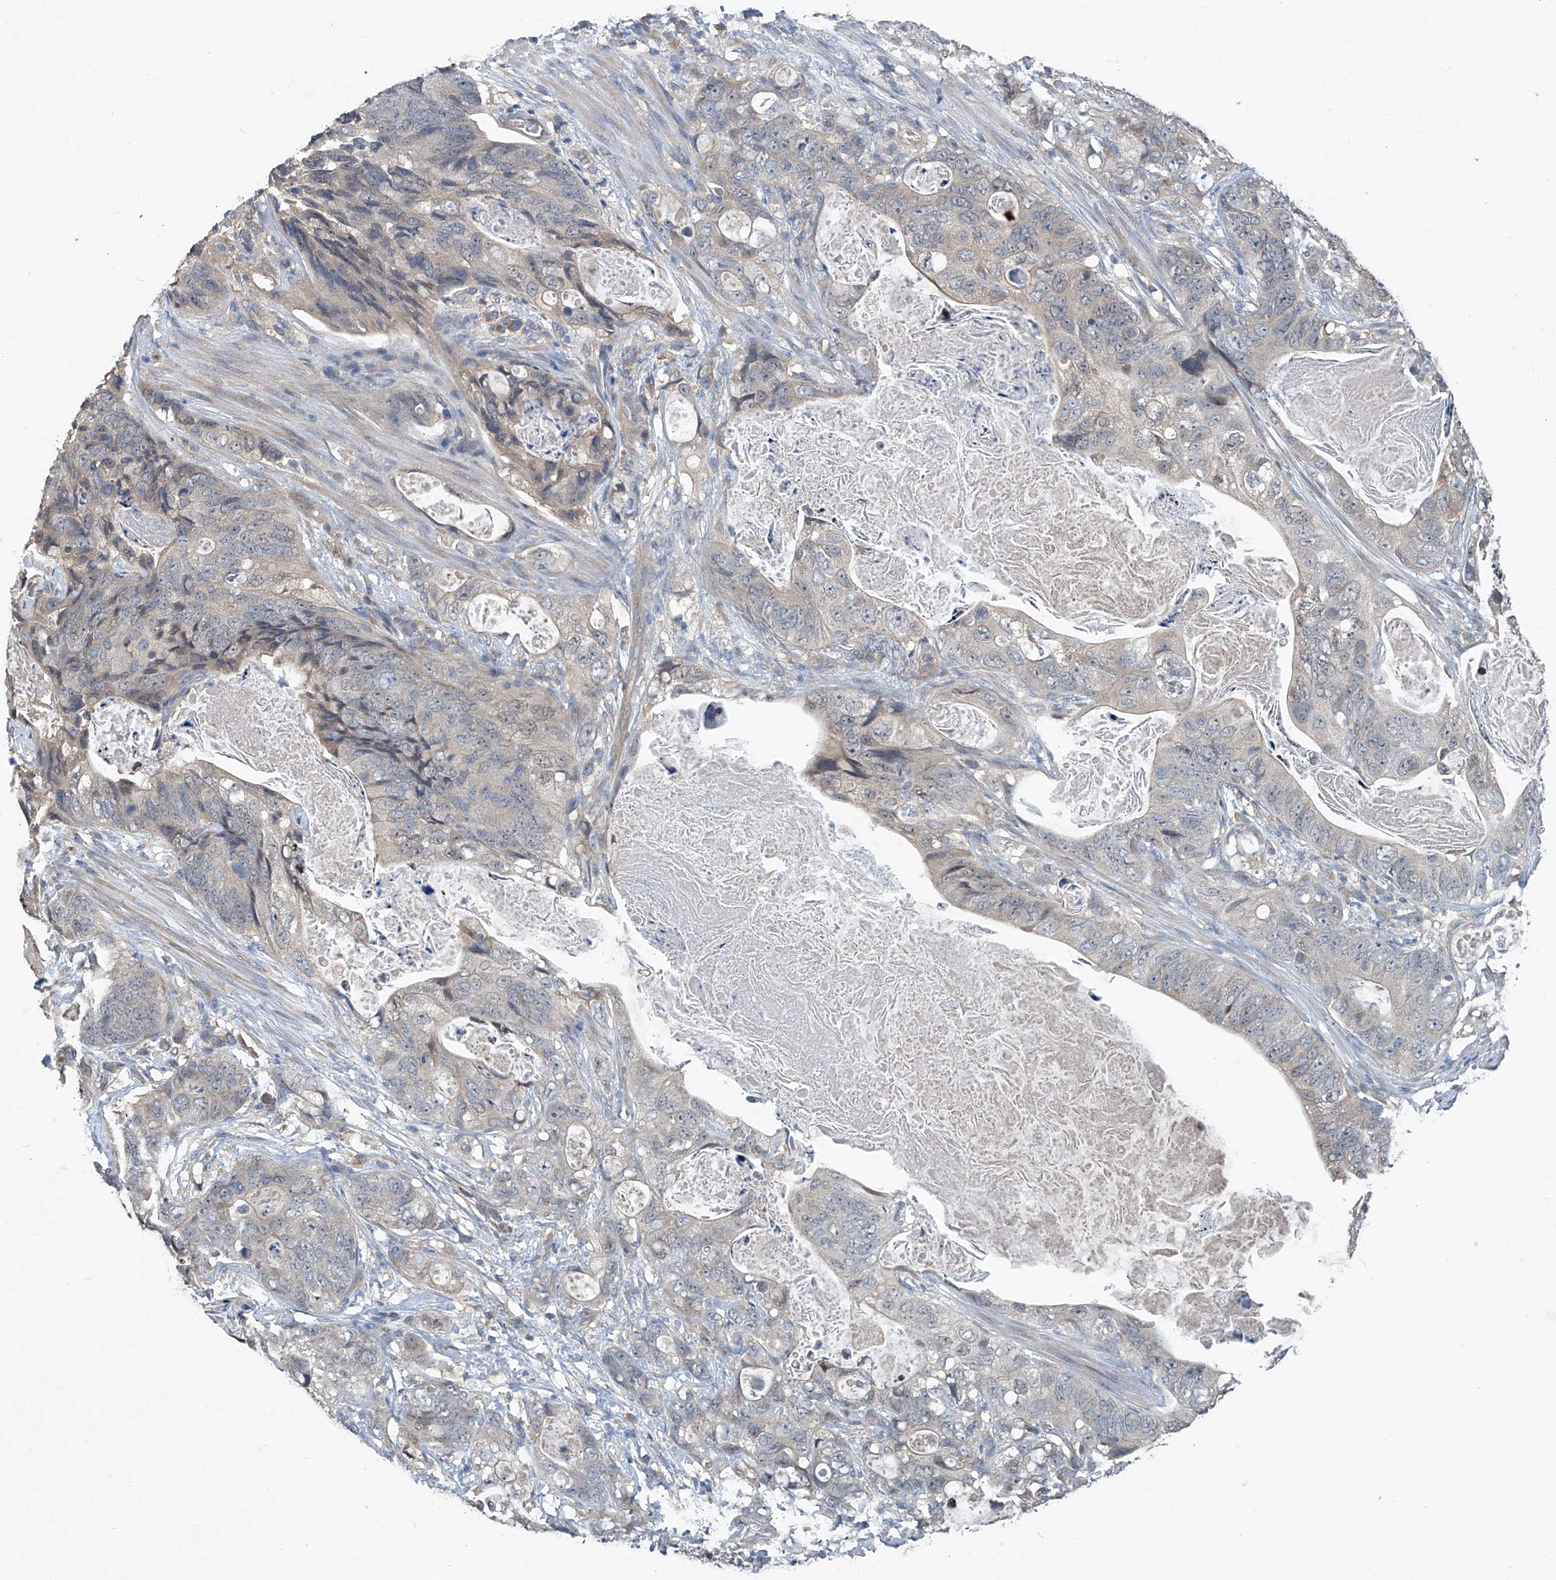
{"staining": {"intensity": "negative", "quantity": "none", "location": "none"}, "tissue": "stomach cancer", "cell_type": "Tumor cells", "image_type": "cancer", "snomed": [{"axis": "morphology", "description": "Normal tissue, NOS"}, {"axis": "morphology", "description": "Adenocarcinoma, NOS"}, {"axis": "topography", "description": "Stomach"}], "caption": "Stomach cancer (adenocarcinoma) was stained to show a protein in brown. There is no significant positivity in tumor cells. (DAB (3,3'-diaminobenzidine) IHC, high magnification).", "gene": "ANKRD34A", "patient": {"sex": "female", "age": 89}}